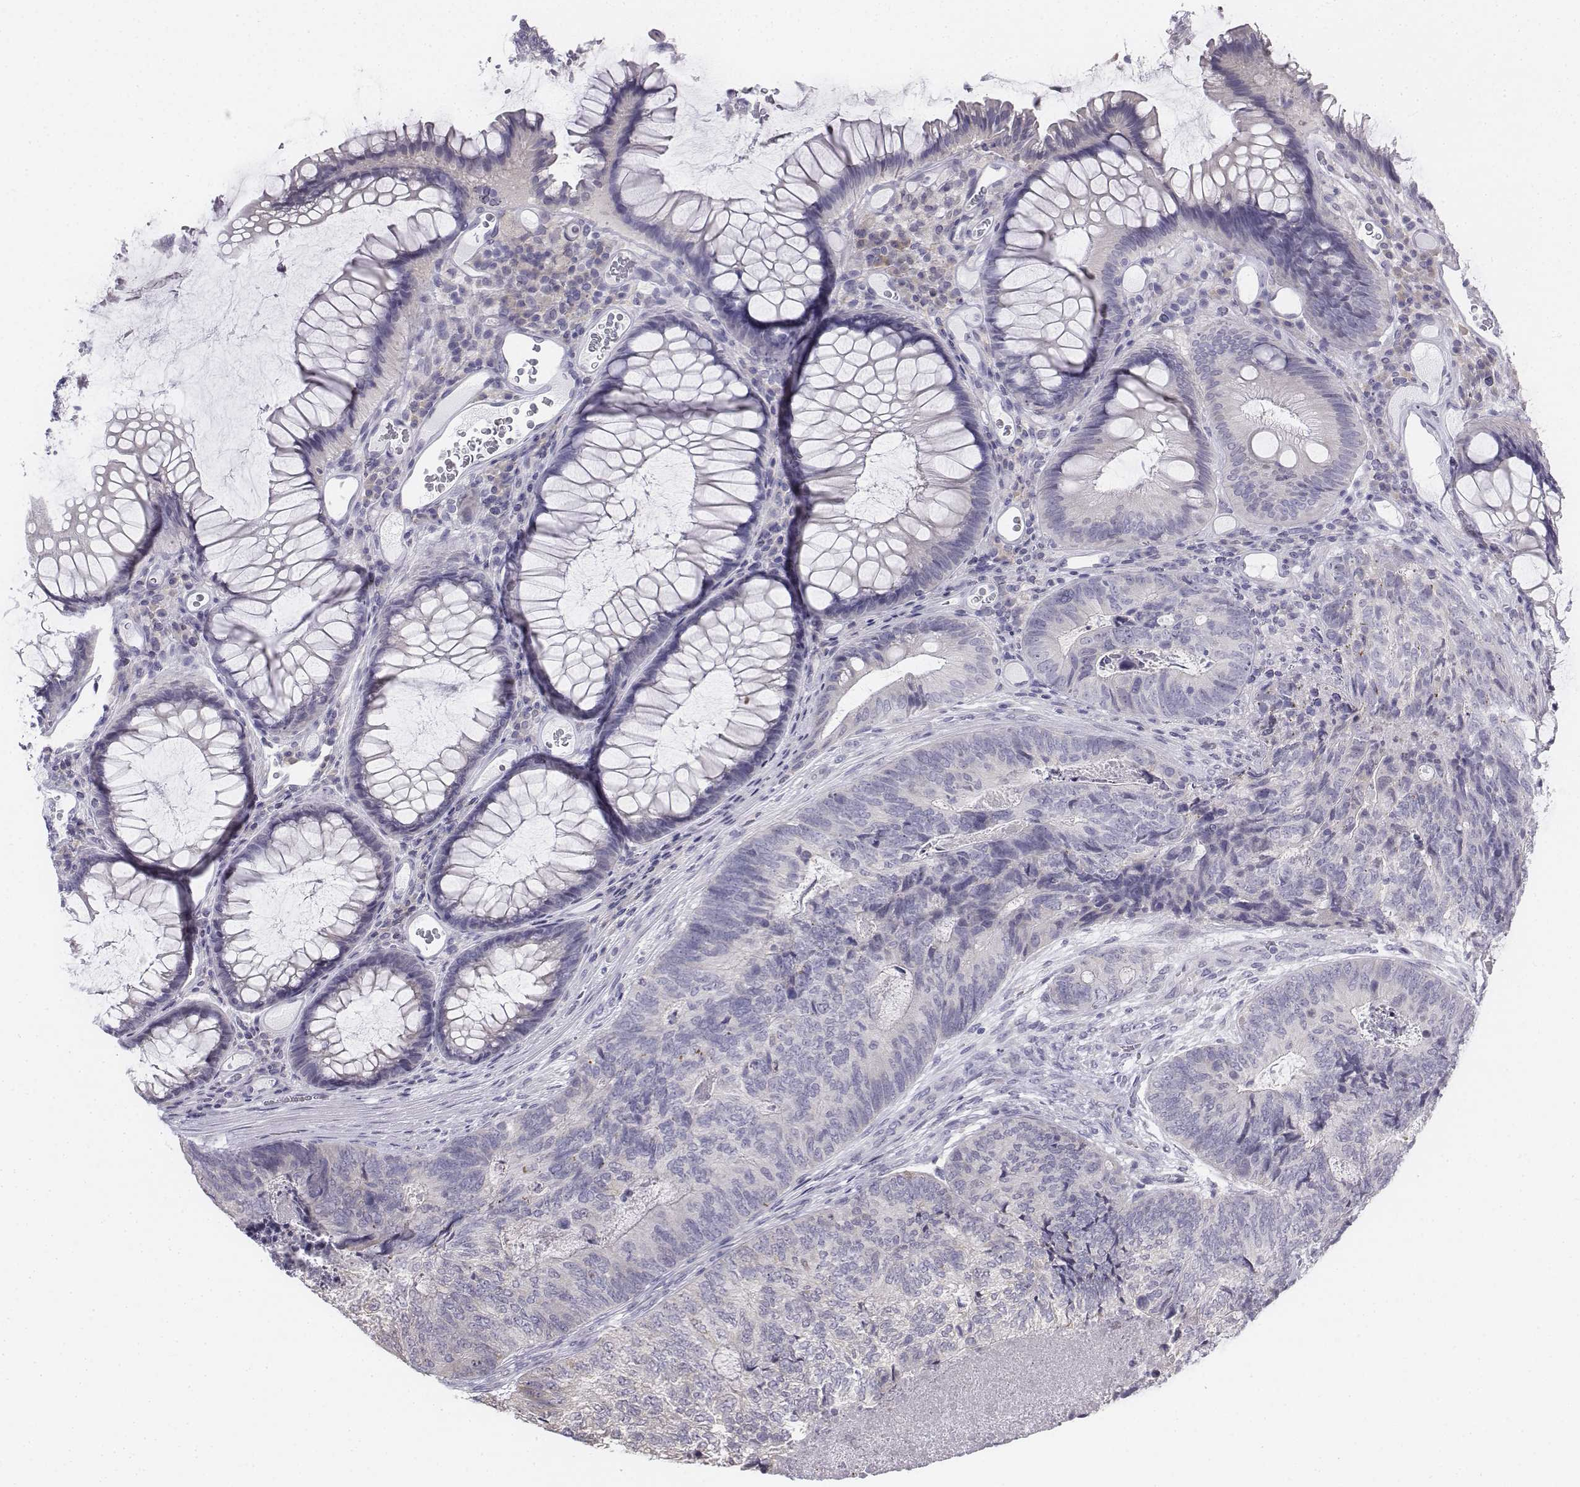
{"staining": {"intensity": "negative", "quantity": "none", "location": "none"}, "tissue": "colorectal cancer", "cell_type": "Tumor cells", "image_type": "cancer", "snomed": [{"axis": "morphology", "description": "Adenocarcinoma, NOS"}, {"axis": "topography", "description": "Colon"}], "caption": "This is an immunohistochemistry (IHC) image of human colorectal cancer. There is no positivity in tumor cells.", "gene": "PENK", "patient": {"sex": "female", "age": 67}}